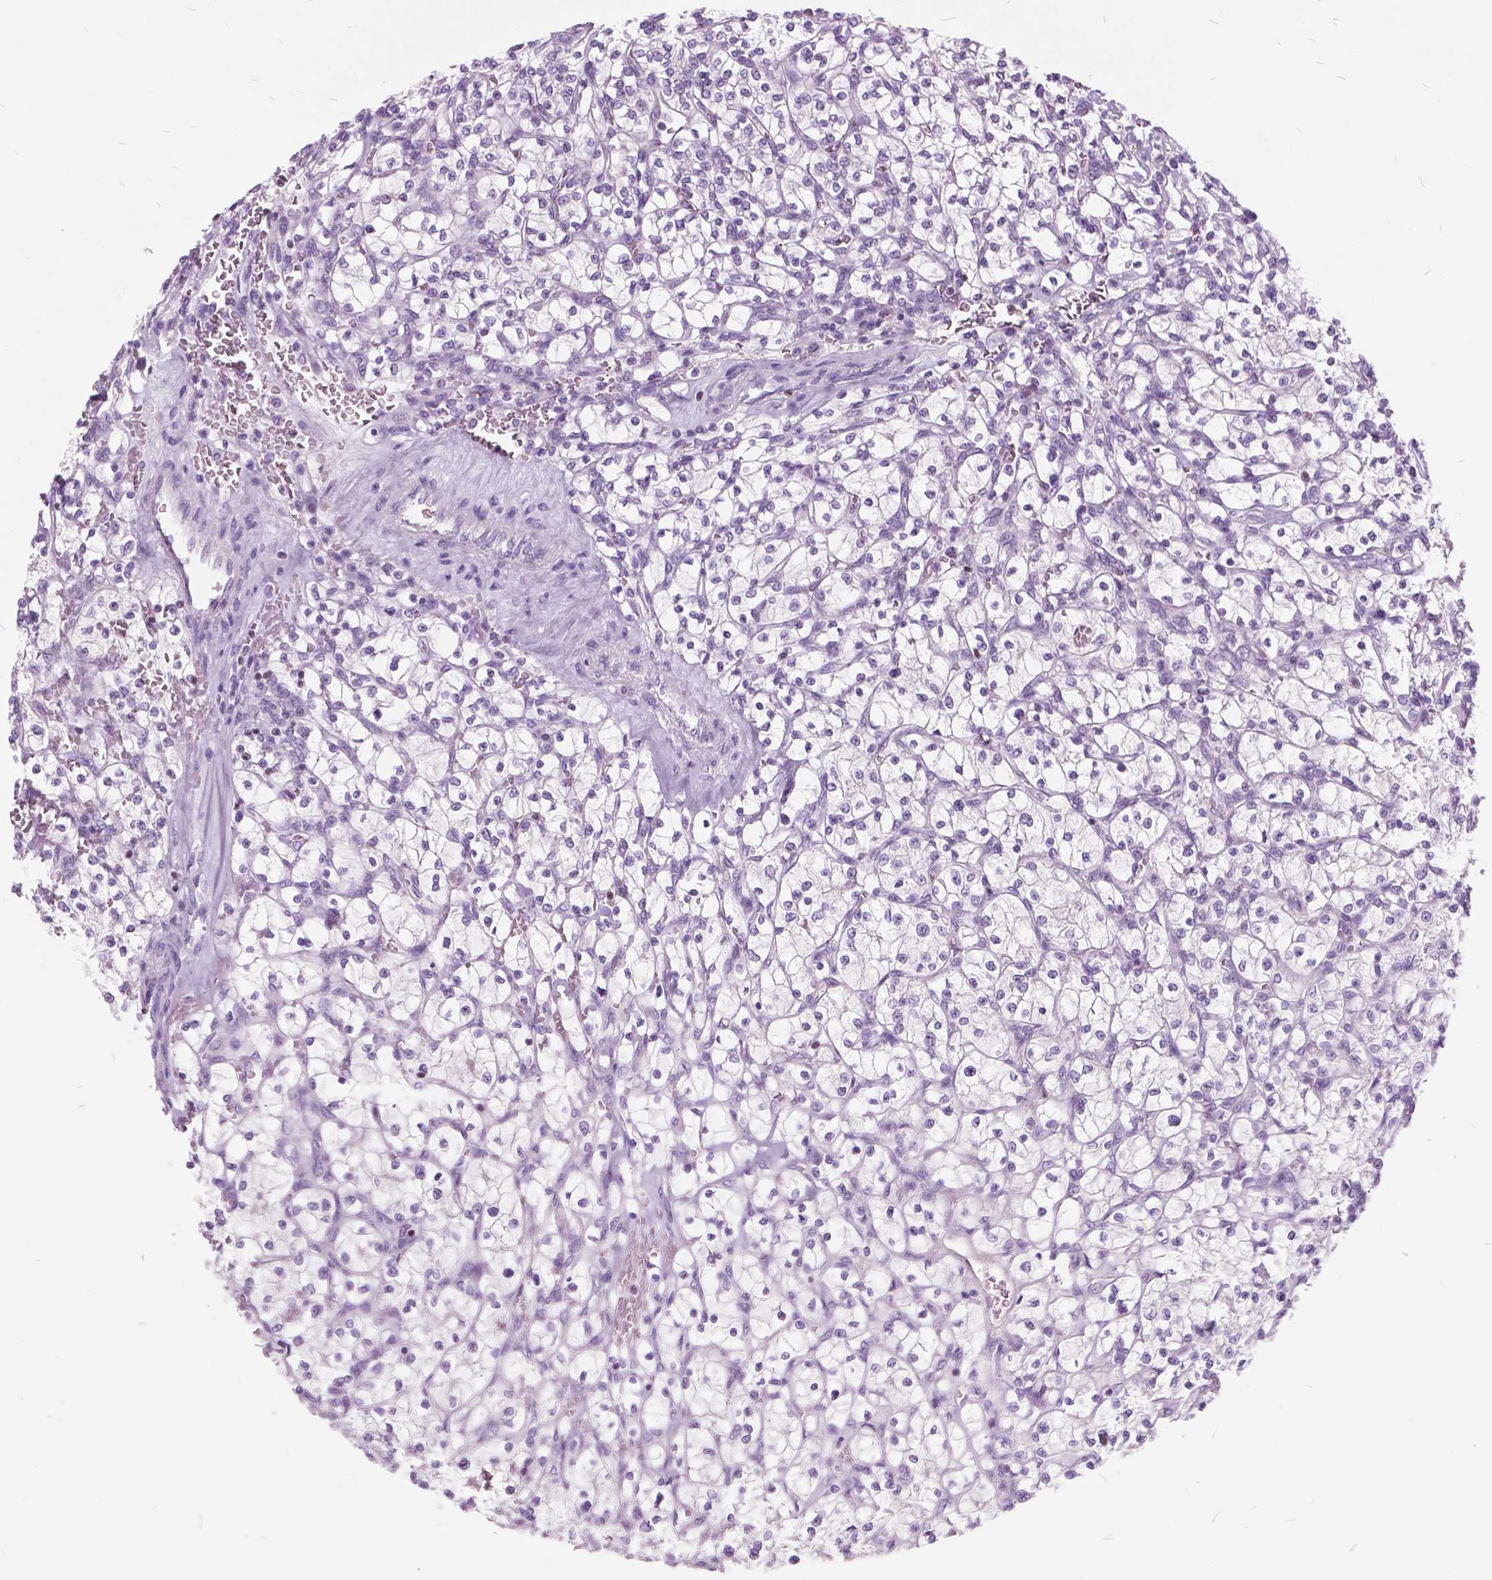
{"staining": {"intensity": "negative", "quantity": "none", "location": "none"}, "tissue": "renal cancer", "cell_type": "Tumor cells", "image_type": "cancer", "snomed": [{"axis": "morphology", "description": "Adenocarcinoma, NOS"}, {"axis": "topography", "description": "Kidney"}], "caption": "Immunohistochemical staining of human renal cancer (adenocarcinoma) displays no significant staining in tumor cells. The staining is performed using DAB (3,3'-diaminobenzidine) brown chromogen with nuclei counter-stained in using hematoxylin.", "gene": "SP140", "patient": {"sex": "female", "age": 64}}